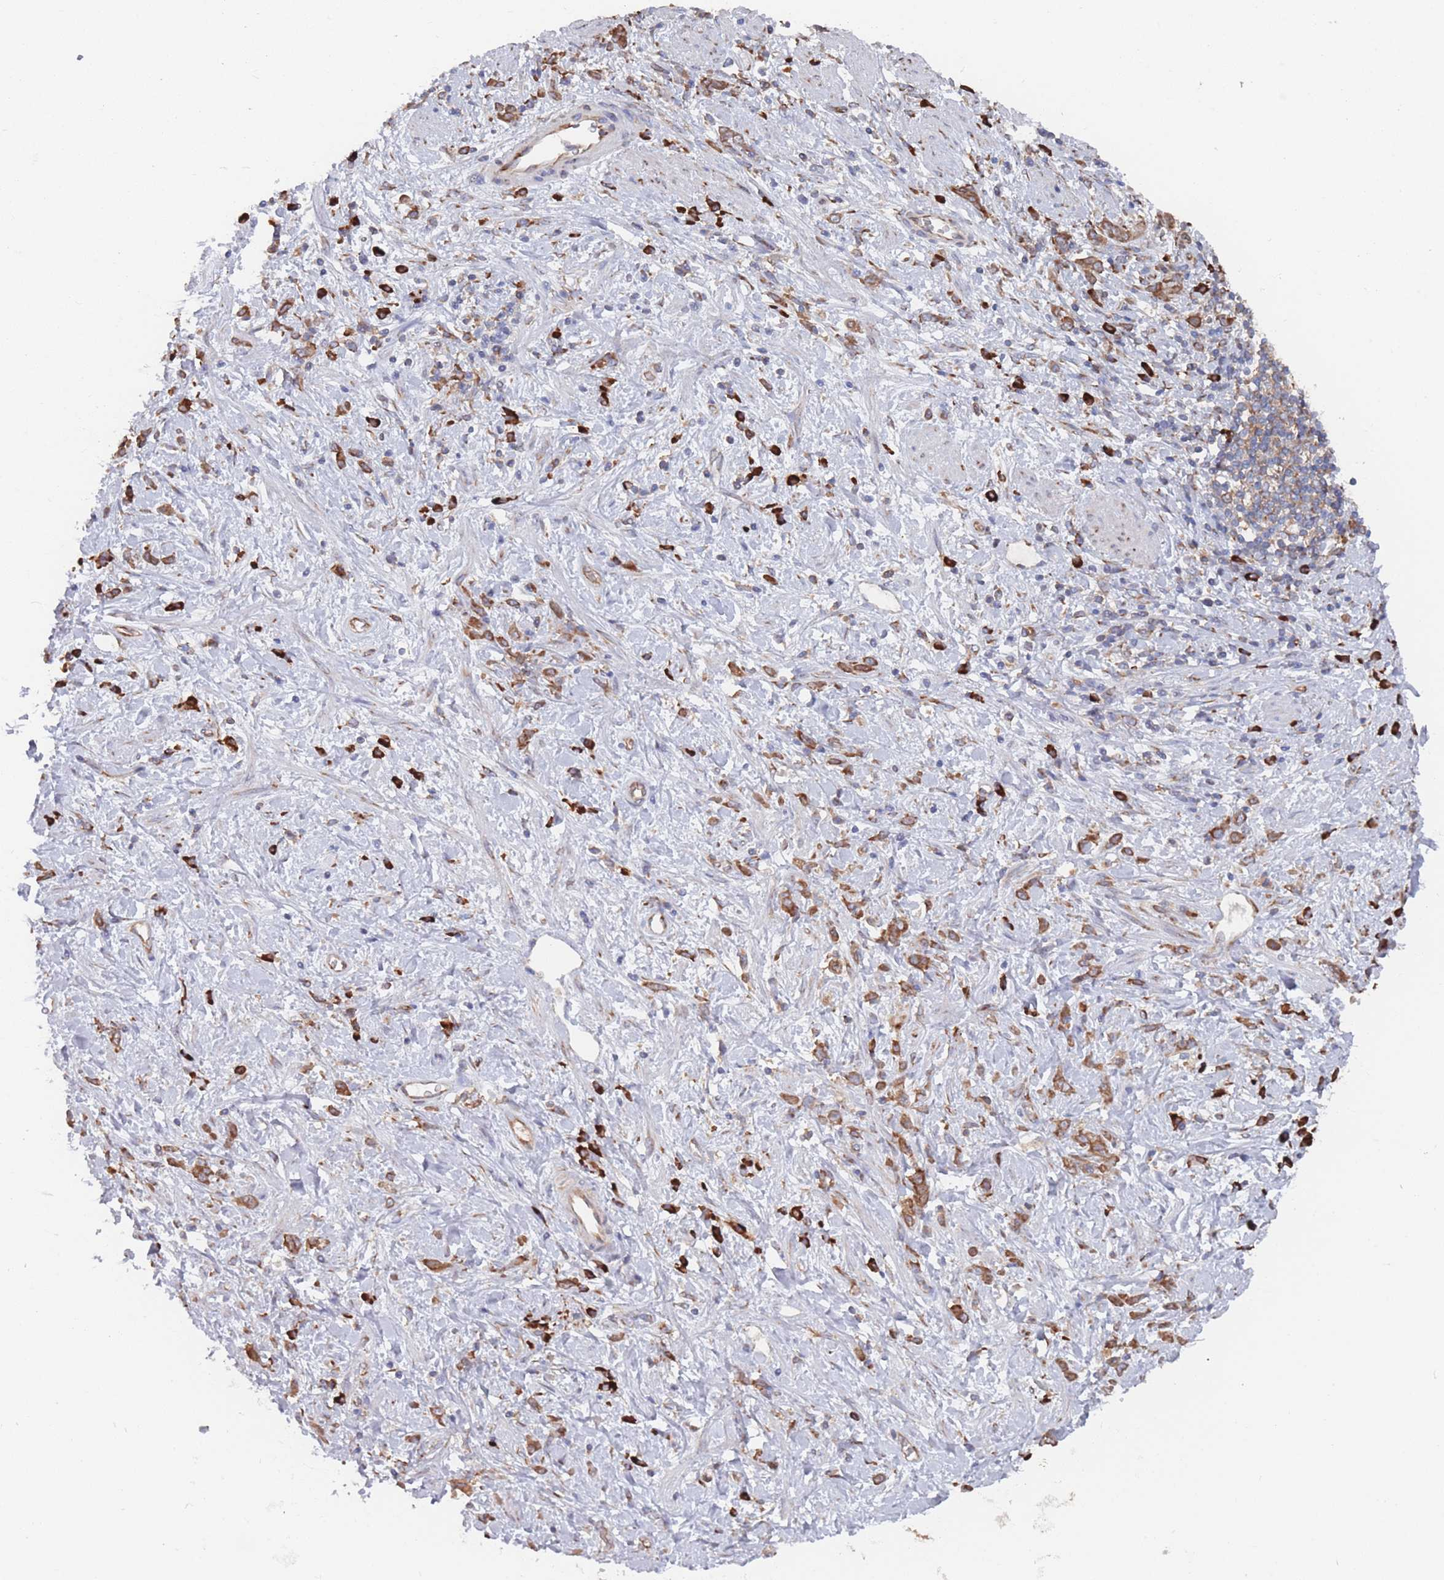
{"staining": {"intensity": "moderate", "quantity": ">75%", "location": "cytoplasmic/membranous"}, "tissue": "stomach cancer", "cell_type": "Tumor cells", "image_type": "cancer", "snomed": [{"axis": "morphology", "description": "Adenocarcinoma, NOS"}, {"axis": "topography", "description": "Stomach"}], "caption": "A brown stain highlights moderate cytoplasmic/membranous expression of a protein in human stomach adenocarcinoma tumor cells.", "gene": "EEF1B2", "patient": {"sex": "female", "age": 60}}